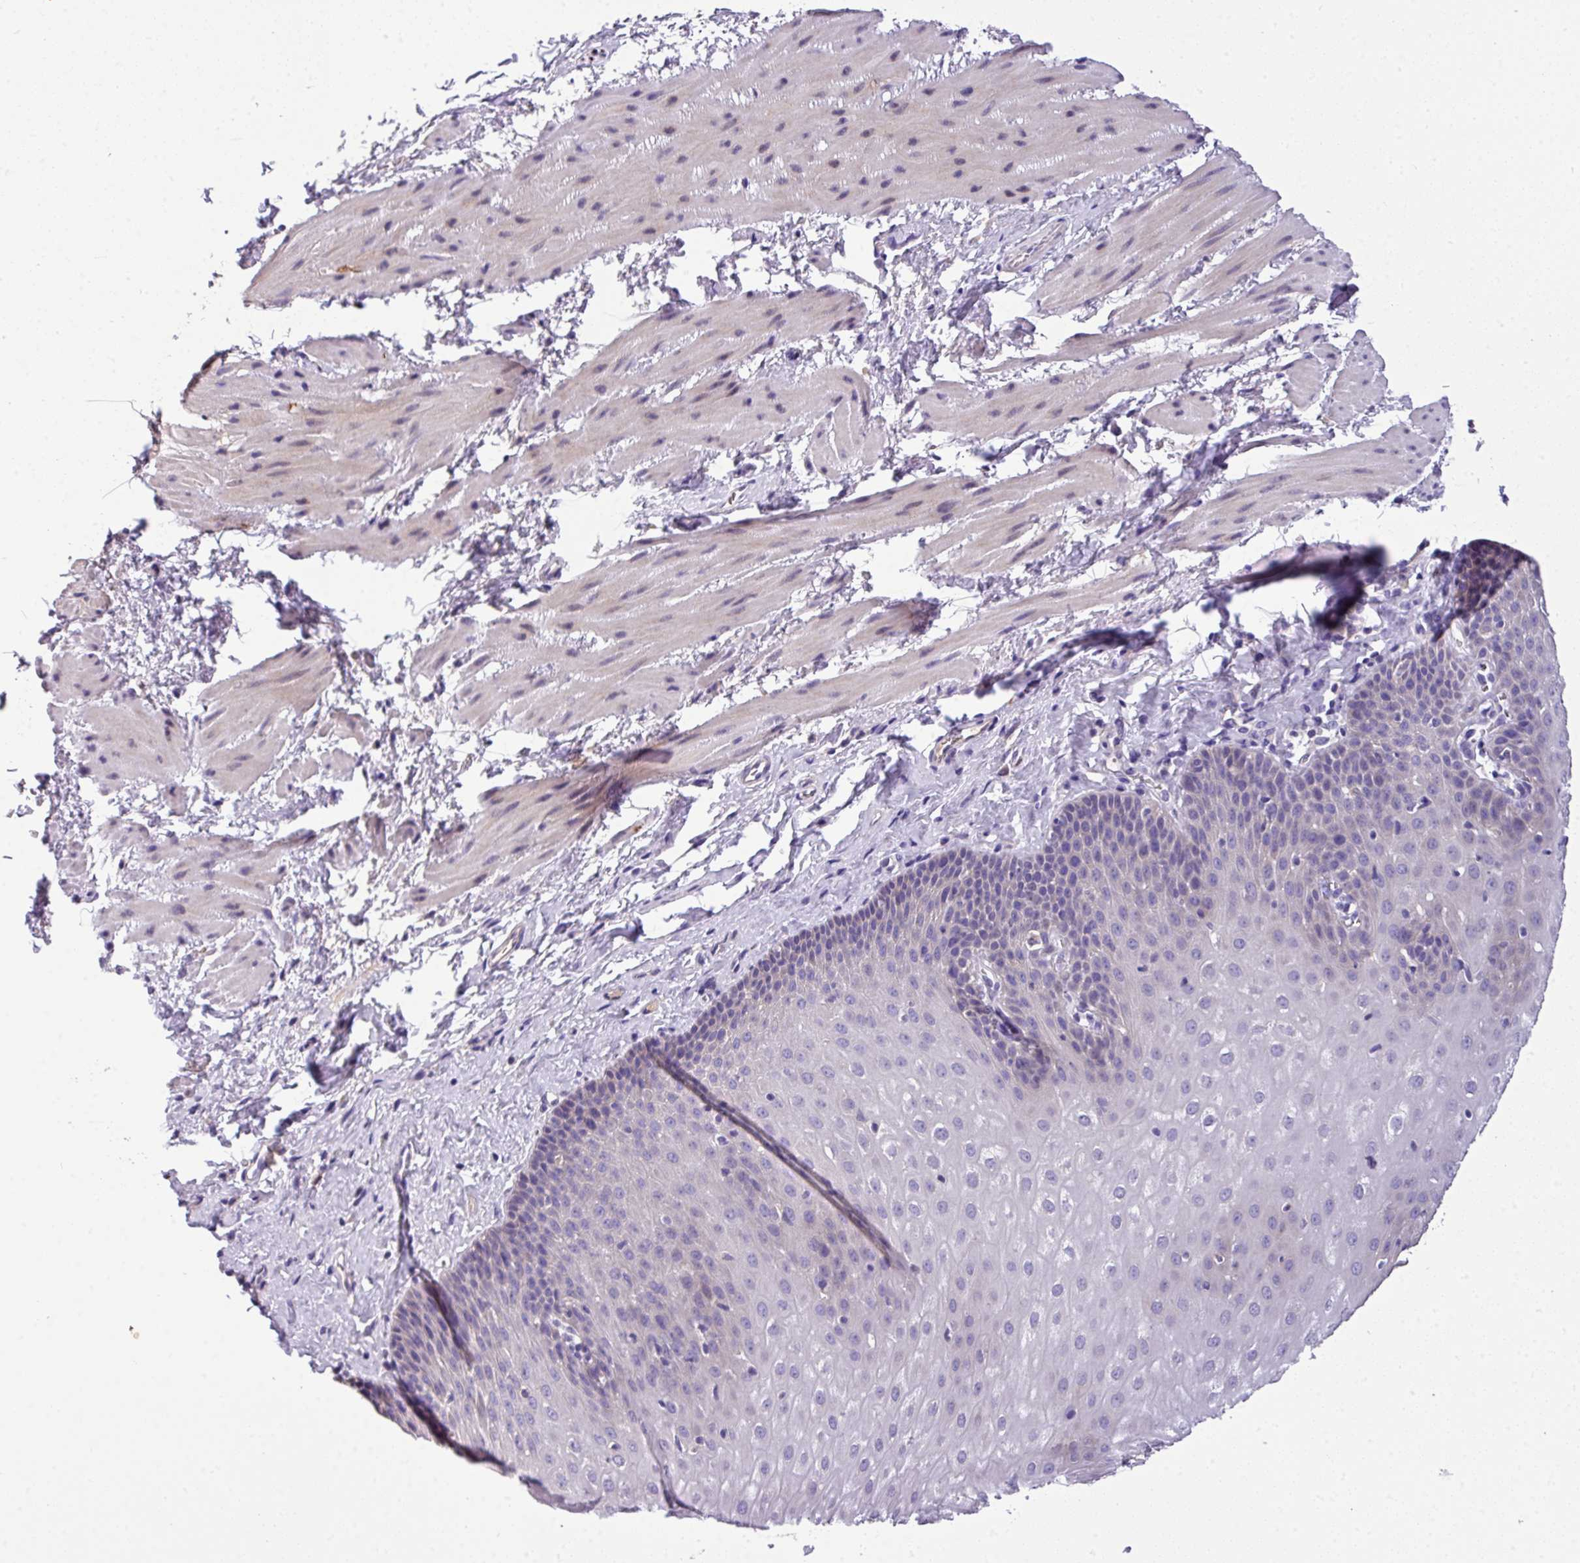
{"staining": {"intensity": "weak", "quantity": "25%-75%", "location": "cytoplasmic/membranous"}, "tissue": "esophagus", "cell_type": "Squamous epithelial cells", "image_type": "normal", "snomed": [{"axis": "morphology", "description": "Normal tissue, NOS"}, {"axis": "topography", "description": "Esophagus"}], "caption": "DAB (3,3'-diaminobenzidine) immunohistochemical staining of benign human esophagus demonstrates weak cytoplasmic/membranous protein staining in approximately 25%-75% of squamous epithelial cells.", "gene": "ANXA2R", "patient": {"sex": "female", "age": 61}}